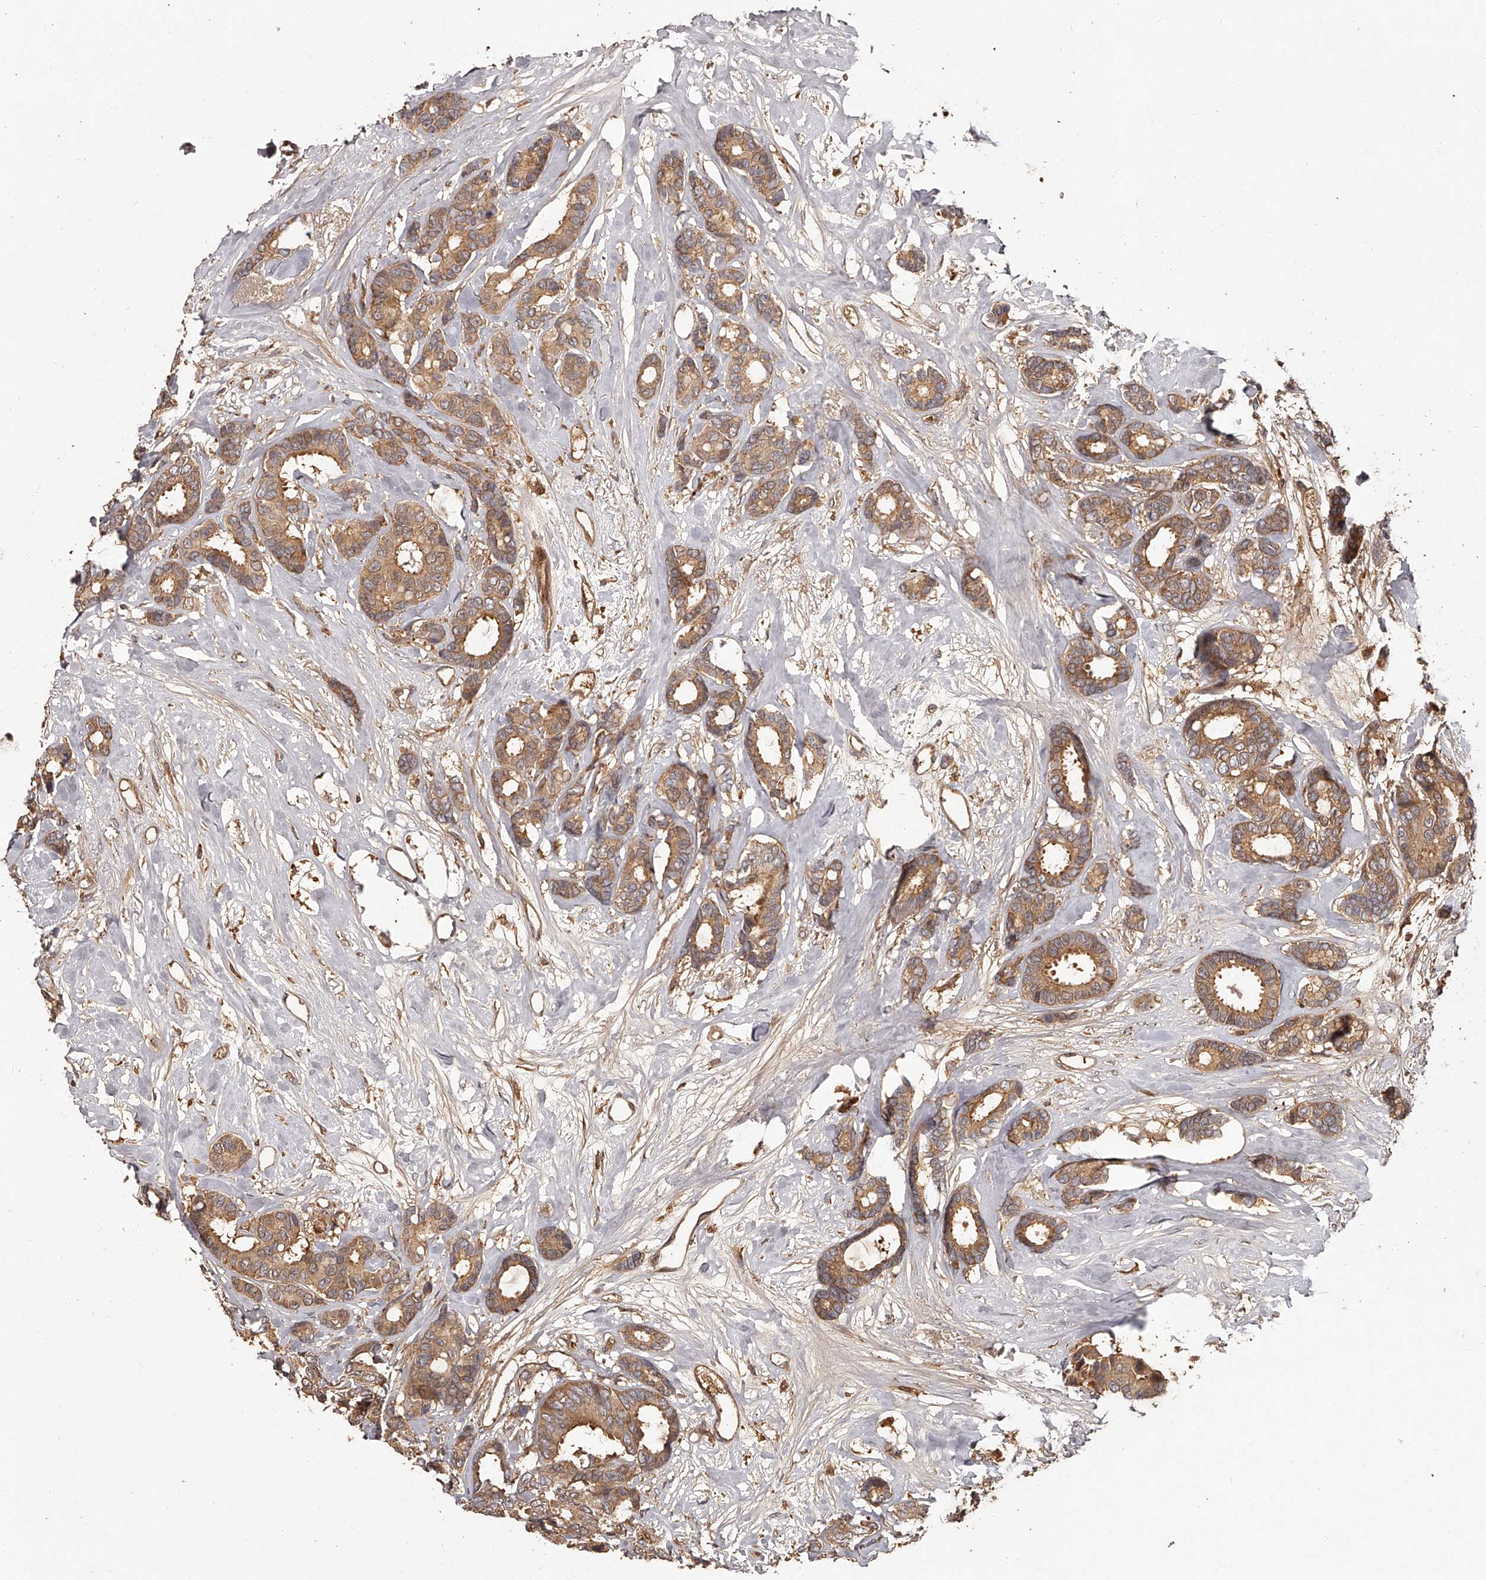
{"staining": {"intensity": "moderate", "quantity": ">75%", "location": "cytoplasmic/membranous"}, "tissue": "breast cancer", "cell_type": "Tumor cells", "image_type": "cancer", "snomed": [{"axis": "morphology", "description": "Duct carcinoma"}, {"axis": "topography", "description": "Breast"}], "caption": "Protein staining of breast invasive ductal carcinoma tissue shows moderate cytoplasmic/membranous expression in about >75% of tumor cells.", "gene": "CRYZL1", "patient": {"sex": "female", "age": 87}}